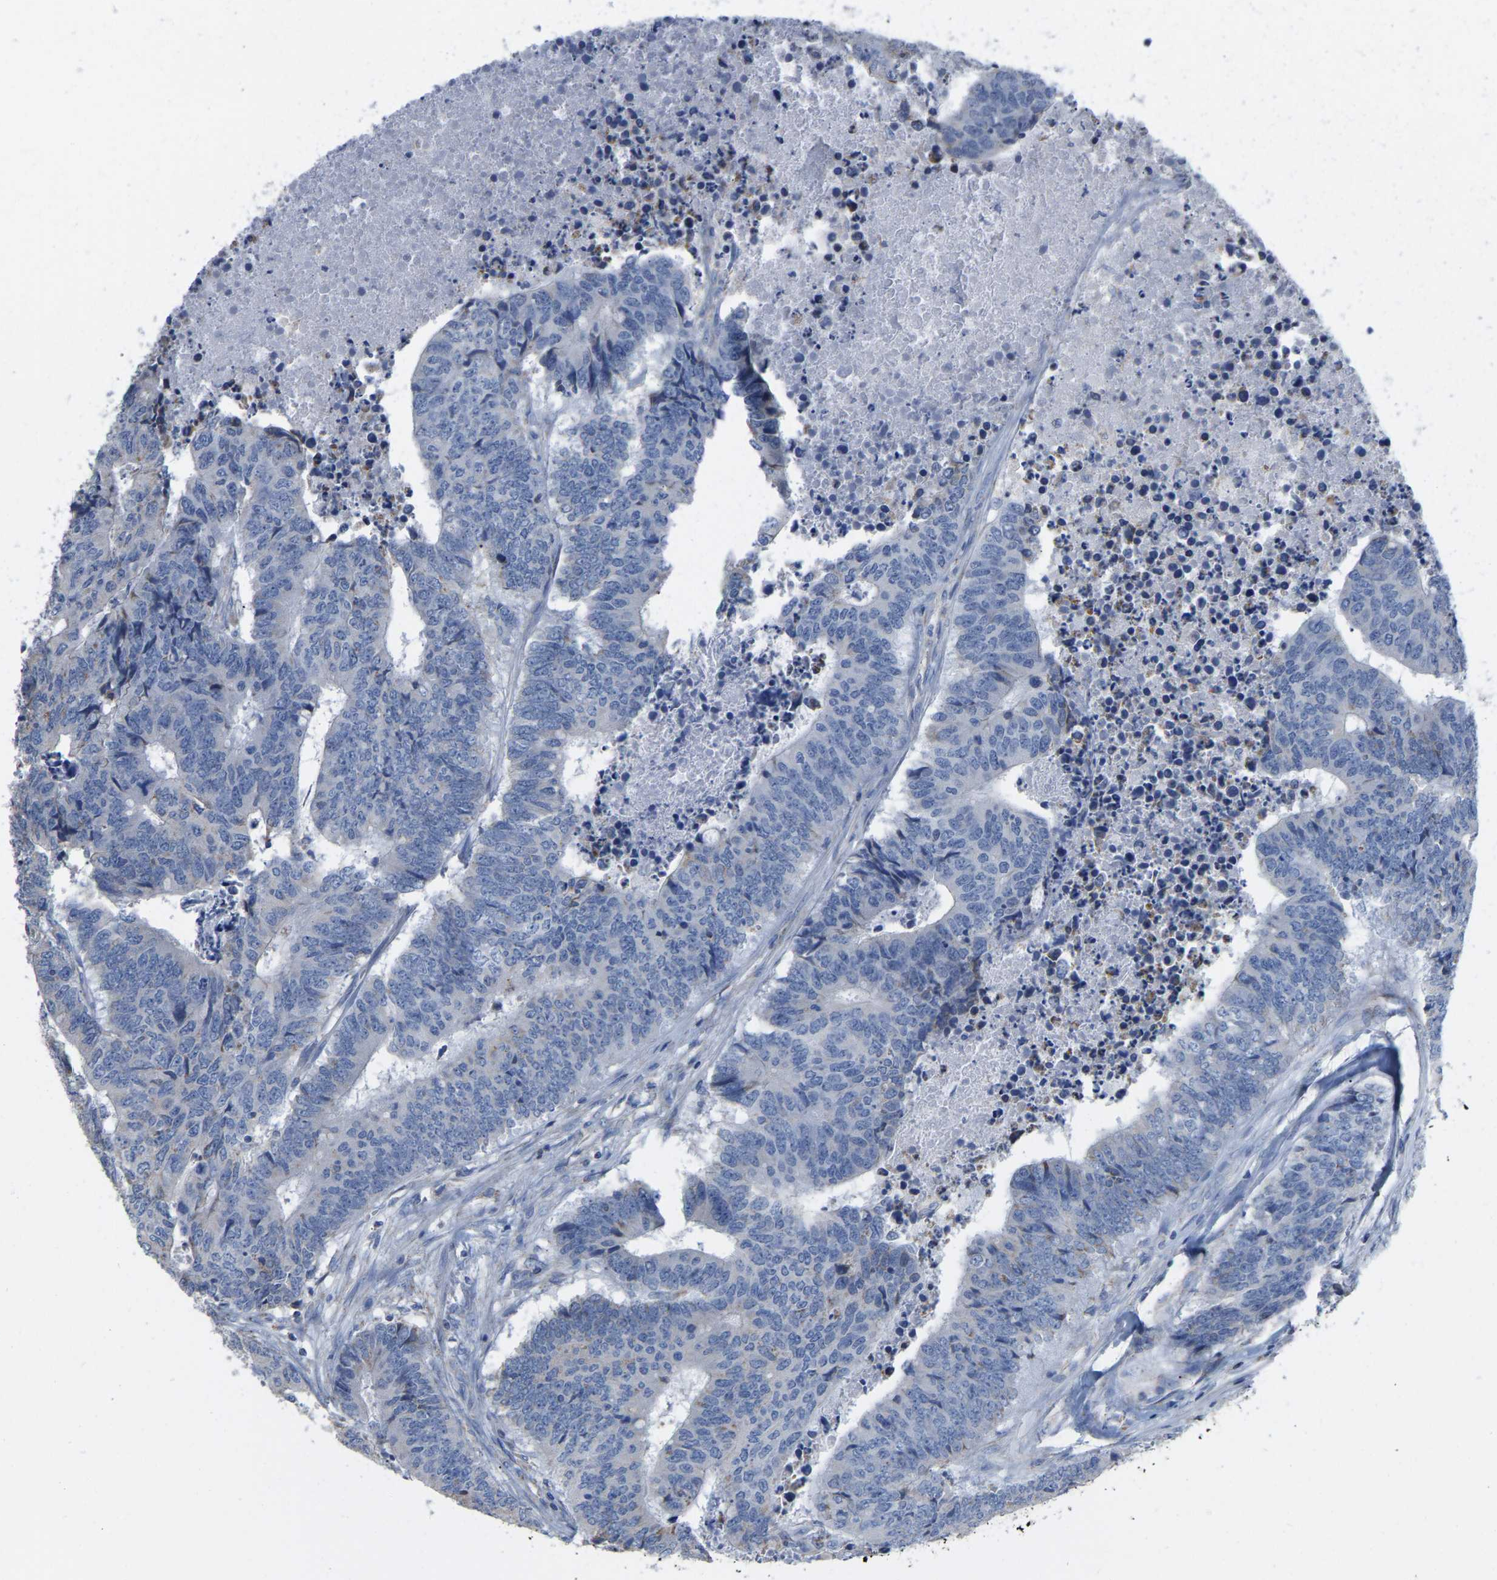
{"staining": {"intensity": "negative", "quantity": "none", "location": "none"}, "tissue": "colorectal cancer", "cell_type": "Tumor cells", "image_type": "cancer", "snomed": [{"axis": "morphology", "description": "Adenocarcinoma, NOS"}, {"axis": "topography", "description": "Rectum"}], "caption": "The photomicrograph displays no significant staining in tumor cells of colorectal cancer (adenocarcinoma). Brightfield microscopy of immunohistochemistry stained with DAB (brown) and hematoxylin (blue), captured at high magnification.", "gene": "CBLB", "patient": {"sex": "male", "age": 84}}